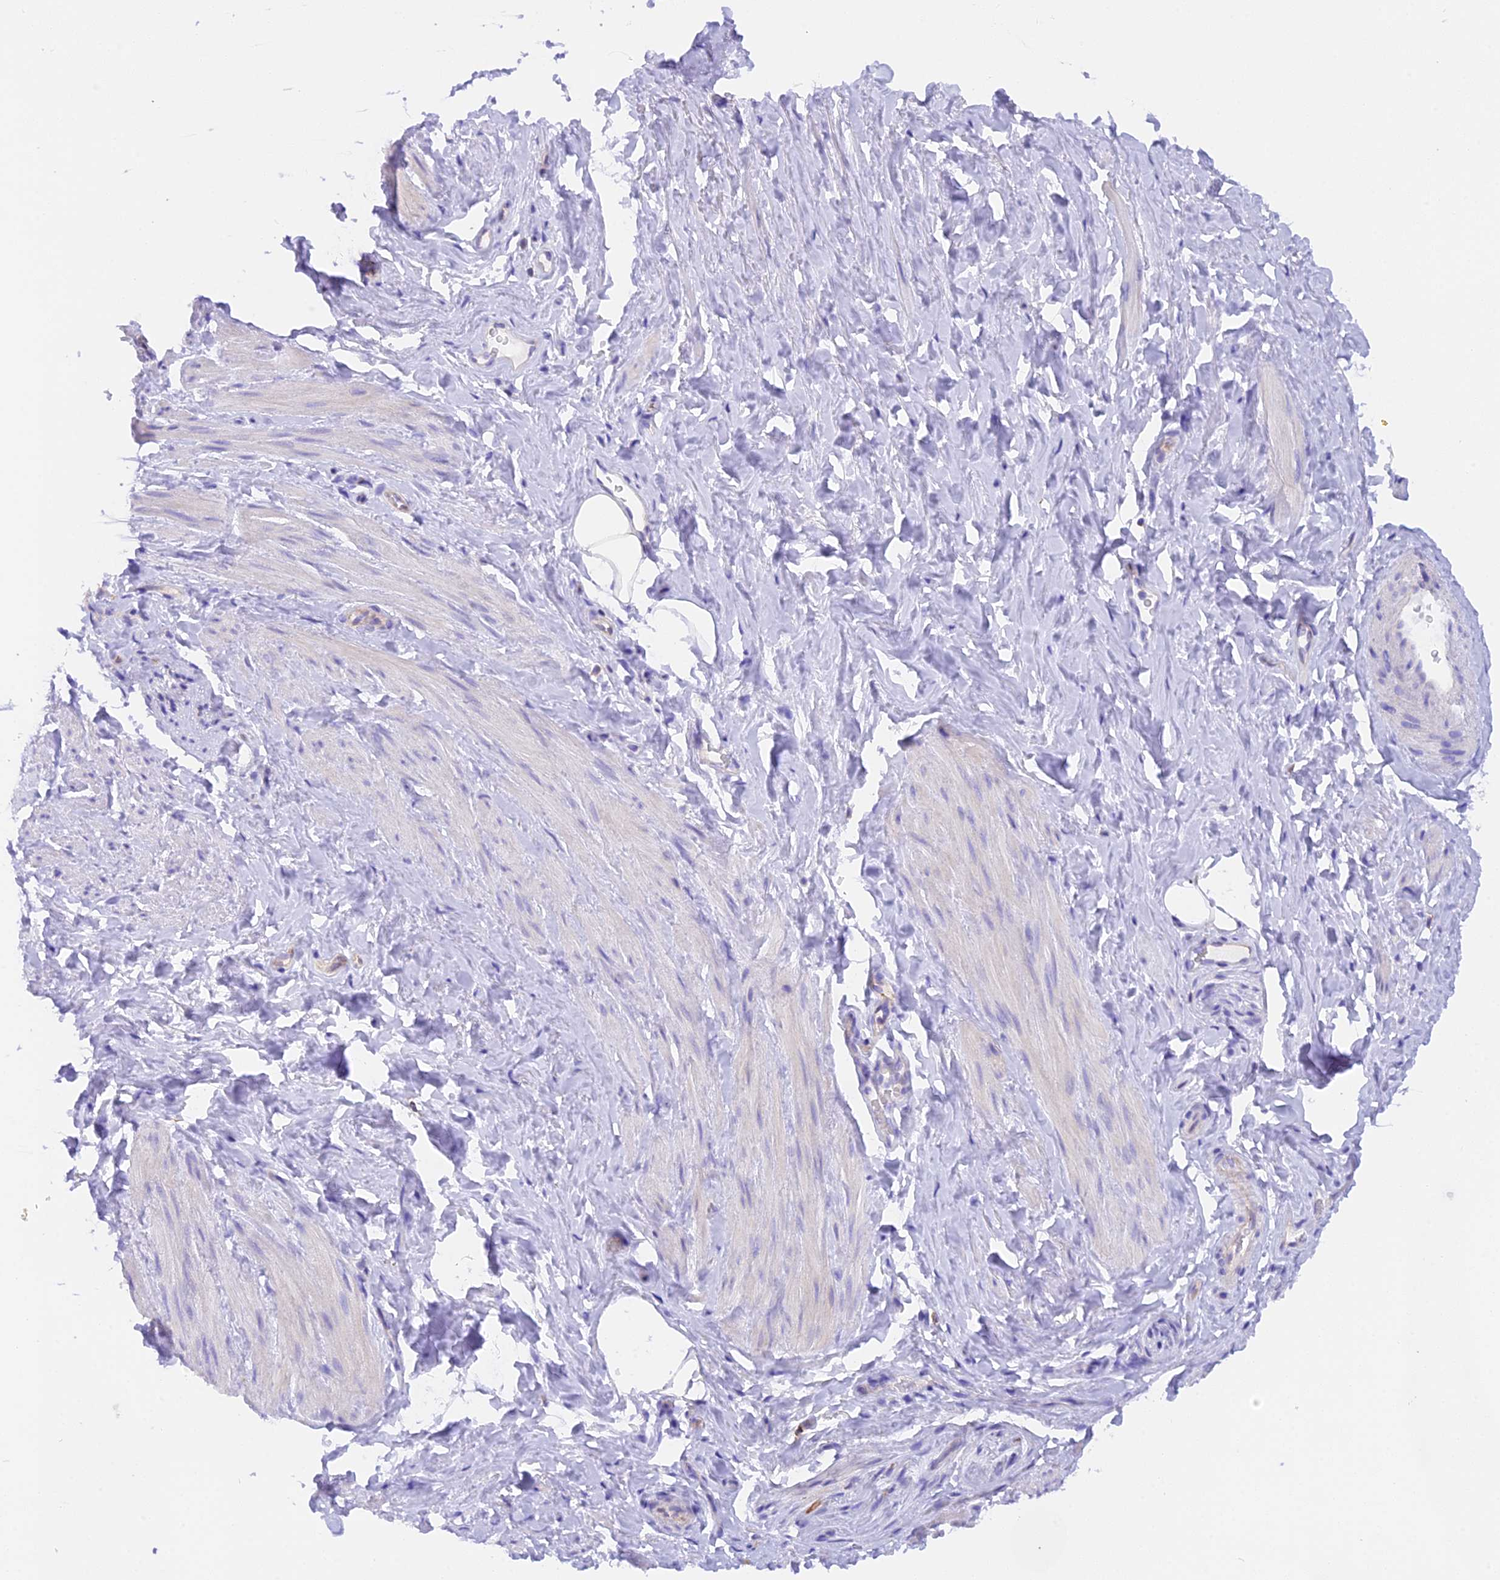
{"staining": {"intensity": "negative", "quantity": "none", "location": "none"}, "tissue": "smooth muscle", "cell_type": "Smooth muscle cells", "image_type": "normal", "snomed": [{"axis": "morphology", "description": "Normal tissue, NOS"}, {"axis": "topography", "description": "Smooth muscle"}, {"axis": "topography", "description": "Peripheral nerve tissue"}], "caption": "The micrograph reveals no significant expression in smooth muscle cells of smooth muscle. The staining is performed using DAB brown chromogen with nuclei counter-stained in using hematoxylin.", "gene": "FAM193A", "patient": {"sex": "male", "age": 69}}